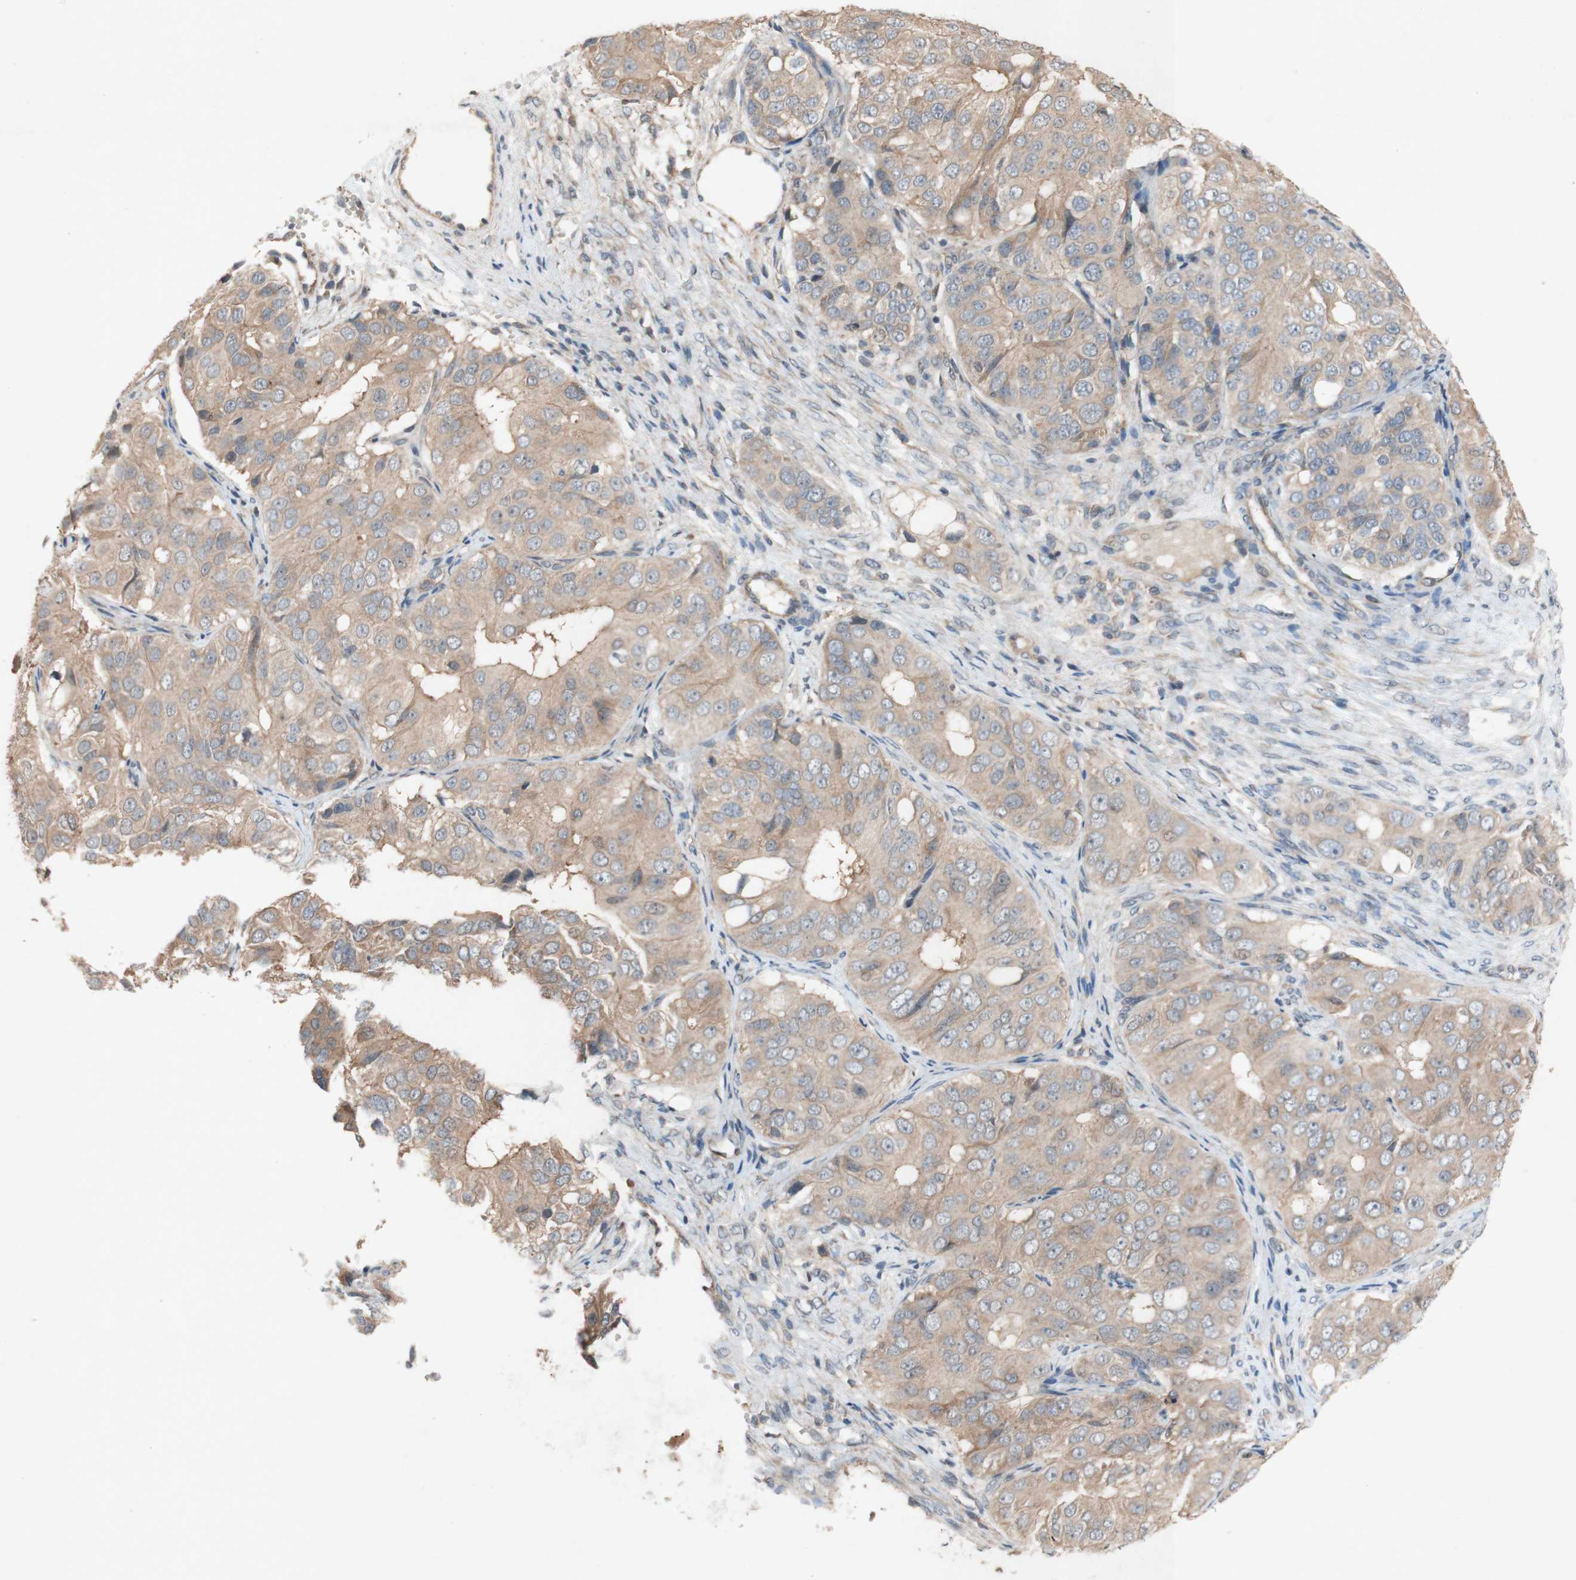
{"staining": {"intensity": "weak", "quantity": ">75%", "location": "cytoplasmic/membranous"}, "tissue": "ovarian cancer", "cell_type": "Tumor cells", "image_type": "cancer", "snomed": [{"axis": "morphology", "description": "Carcinoma, endometroid"}, {"axis": "topography", "description": "Ovary"}], "caption": "Immunohistochemistry of ovarian endometroid carcinoma reveals low levels of weak cytoplasmic/membranous positivity in approximately >75% of tumor cells. The staining was performed using DAB to visualize the protein expression in brown, while the nuclei were stained in blue with hematoxylin (Magnification: 20x).", "gene": "ATP6V1F", "patient": {"sex": "female", "age": 51}}